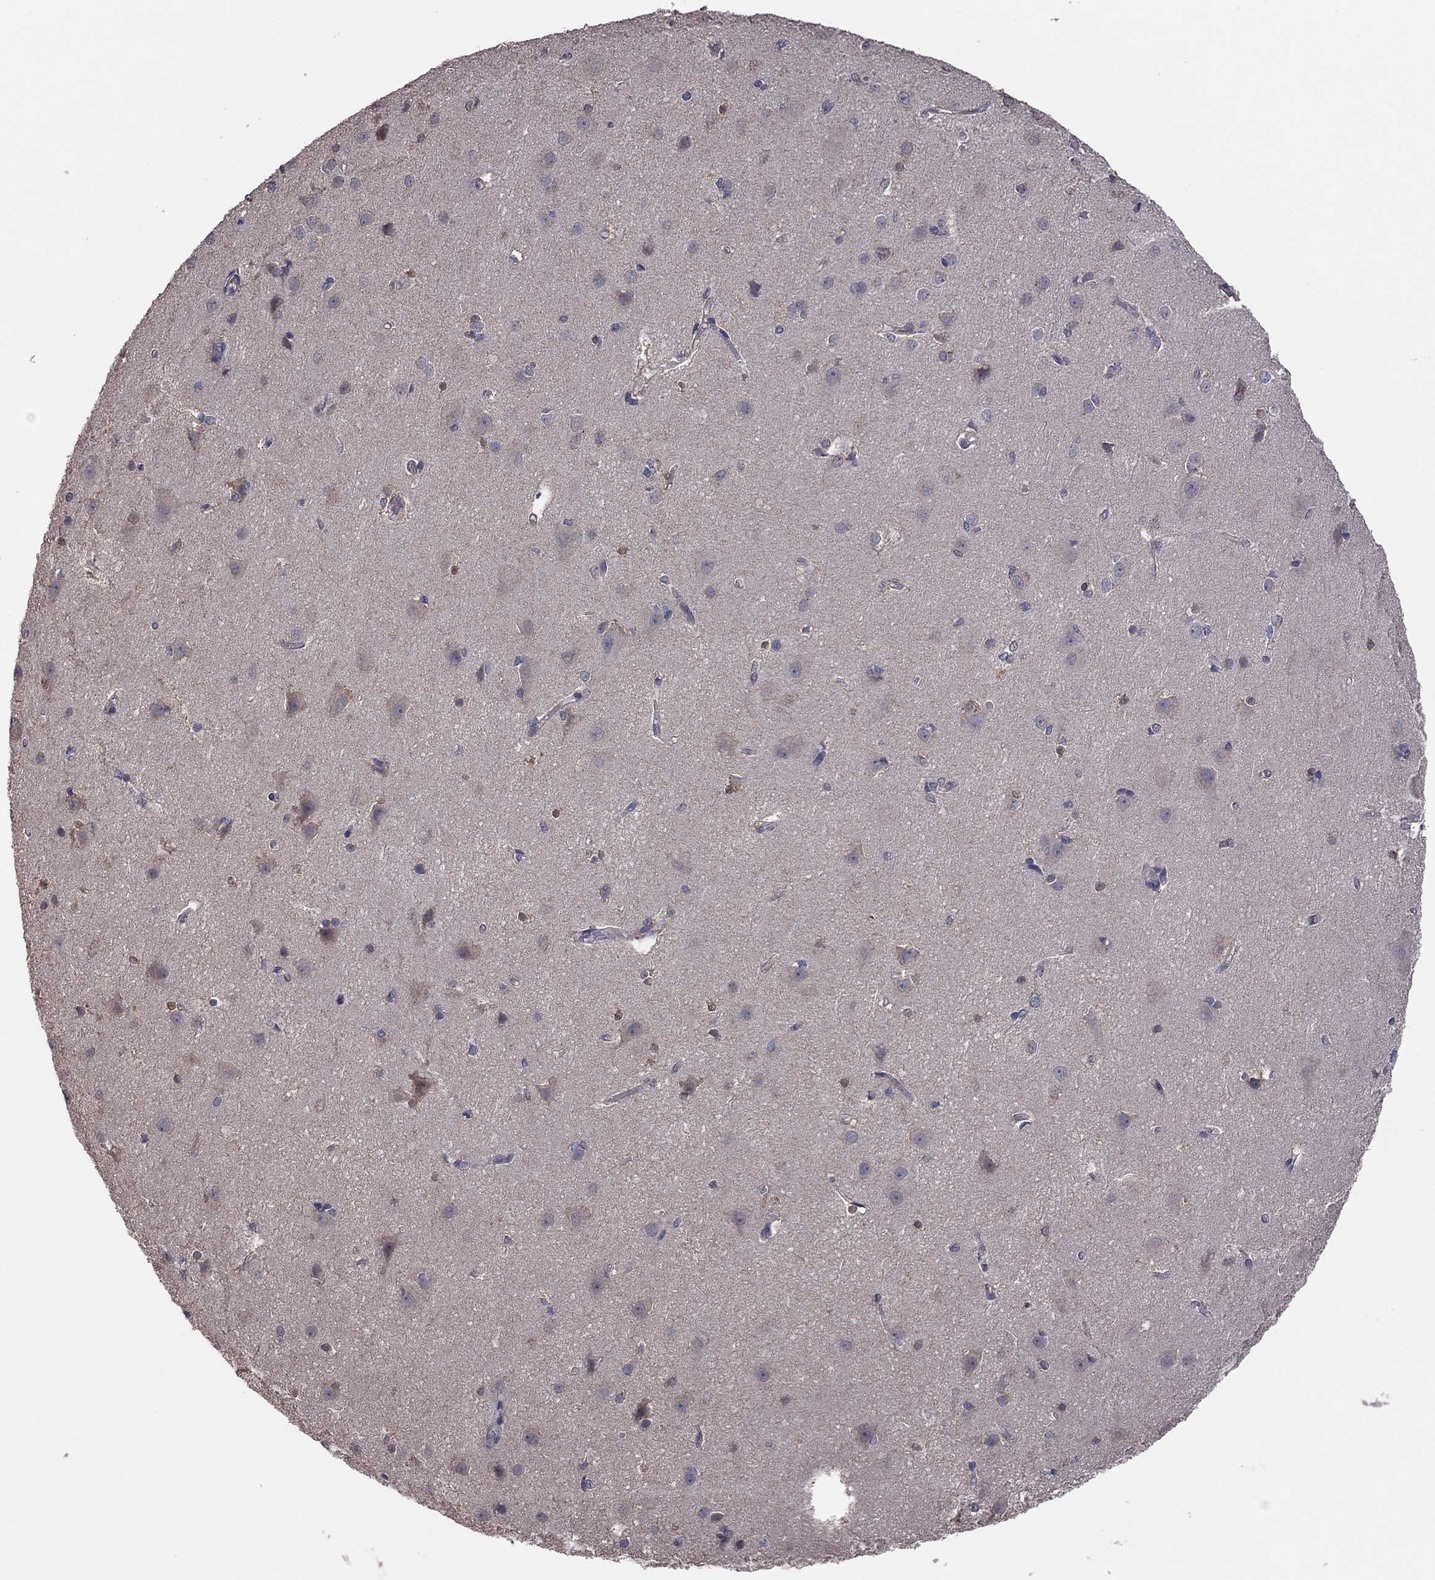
{"staining": {"intensity": "negative", "quantity": "none", "location": "none"}, "tissue": "cerebral cortex", "cell_type": "Endothelial cells", "image_type": "normal", "snomed": [{"axis": "morphology", "description": "Normal tissue, NOS"}, {"axis": "topography", "description": "Cerebral cortex"}], "caption": "Cerebral cortex stained for a protein using immunohistochemistry (IHC) displays no staining endothelial cells.", "gene": "TSNARE1", "patient": {"sex": "male", "age": 37}}